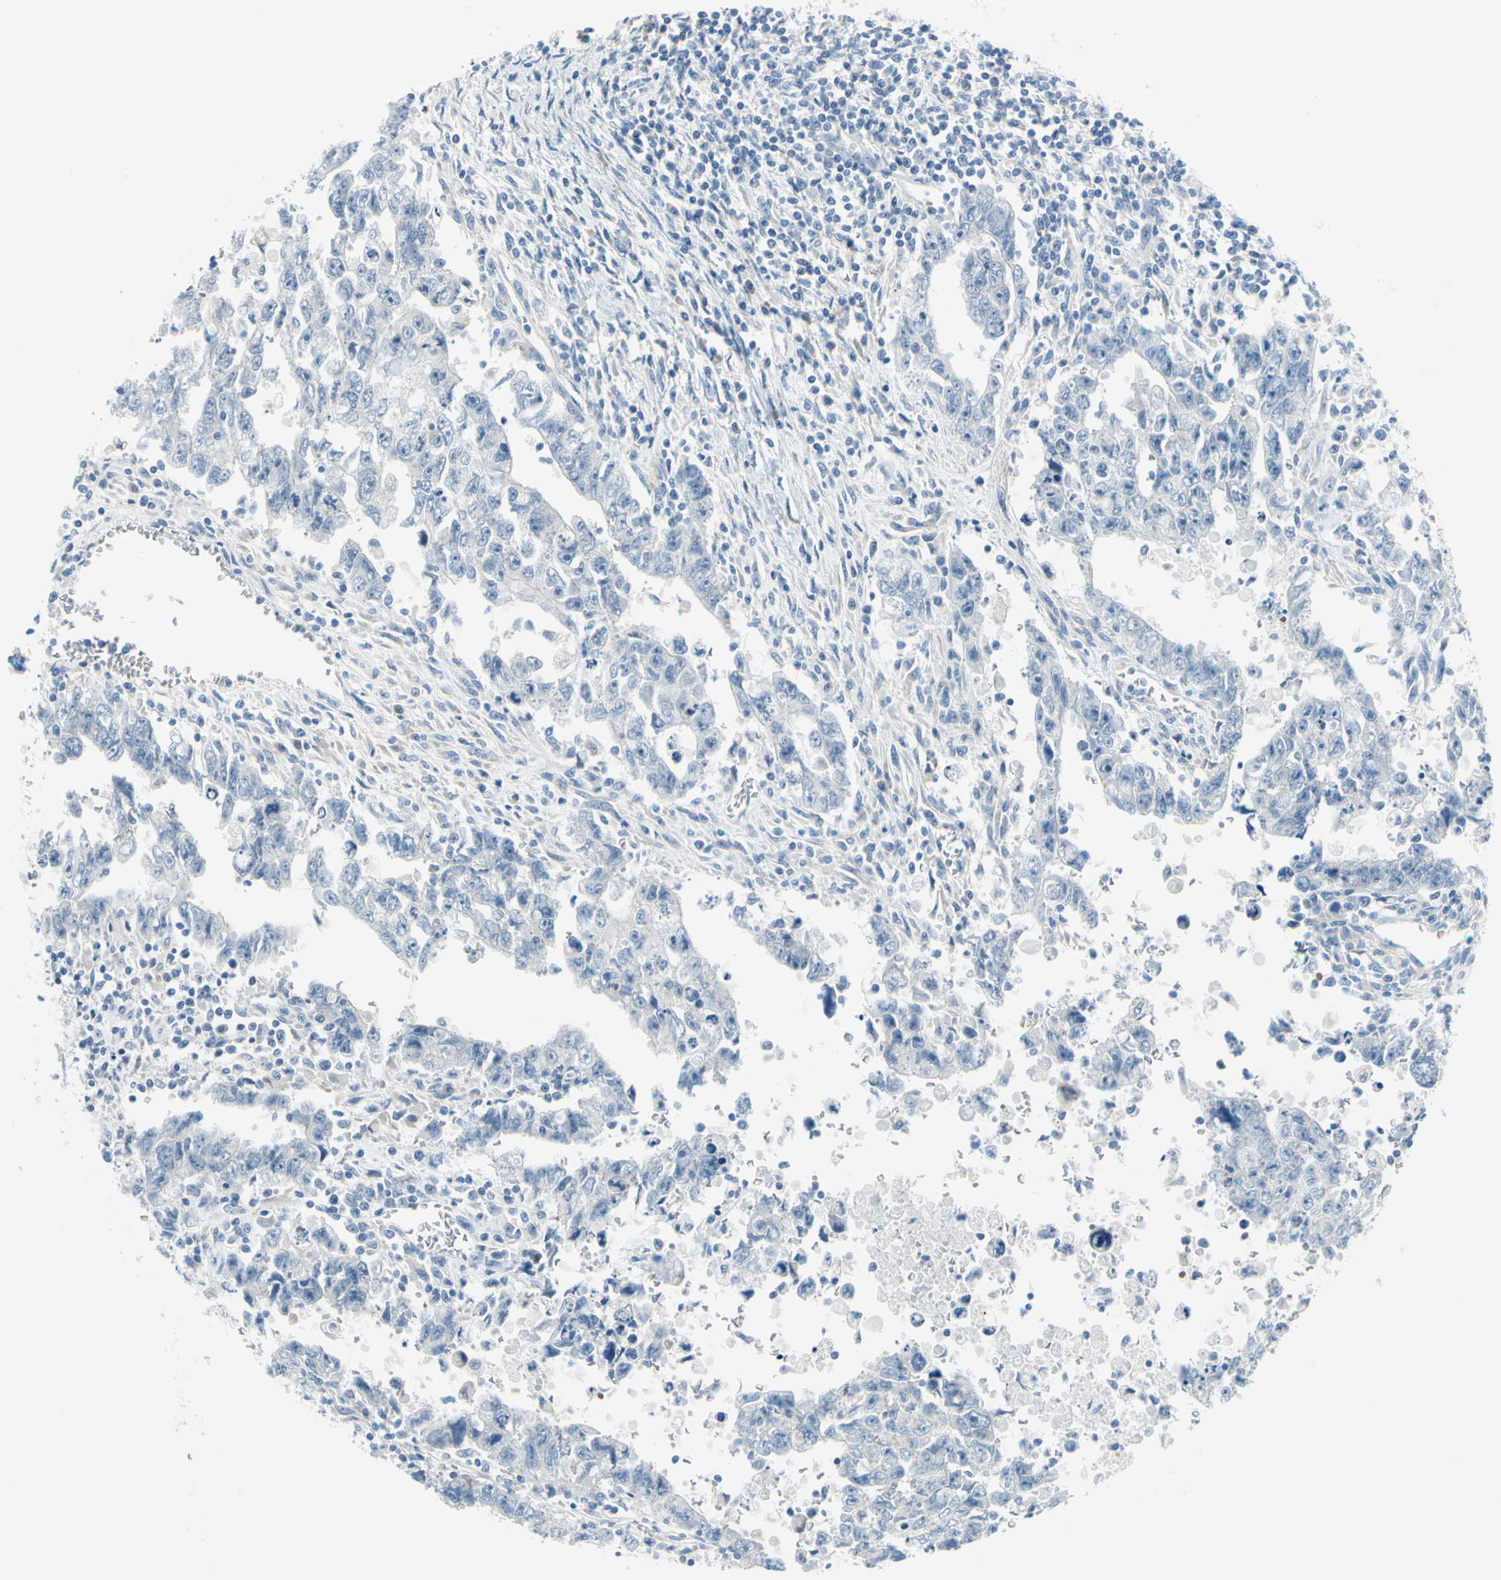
{"staining": {"intensity": "negative", "quantity": "none", "location": "none"}, "tissue": "testis cancer", "cell_type": "Tumor cells", "image_type": "cancer", "snomed": [{"axis": "morphology", "description": "Carcinoma, Embryonal, NOS"}, {"axis": "topography", "description": "Testis"}], "caption": "The histopathology image reveals no staining of tumor cells in testis cancer.", "gene": "FCER2", "patient": {"sex": "male", "age": 28}}